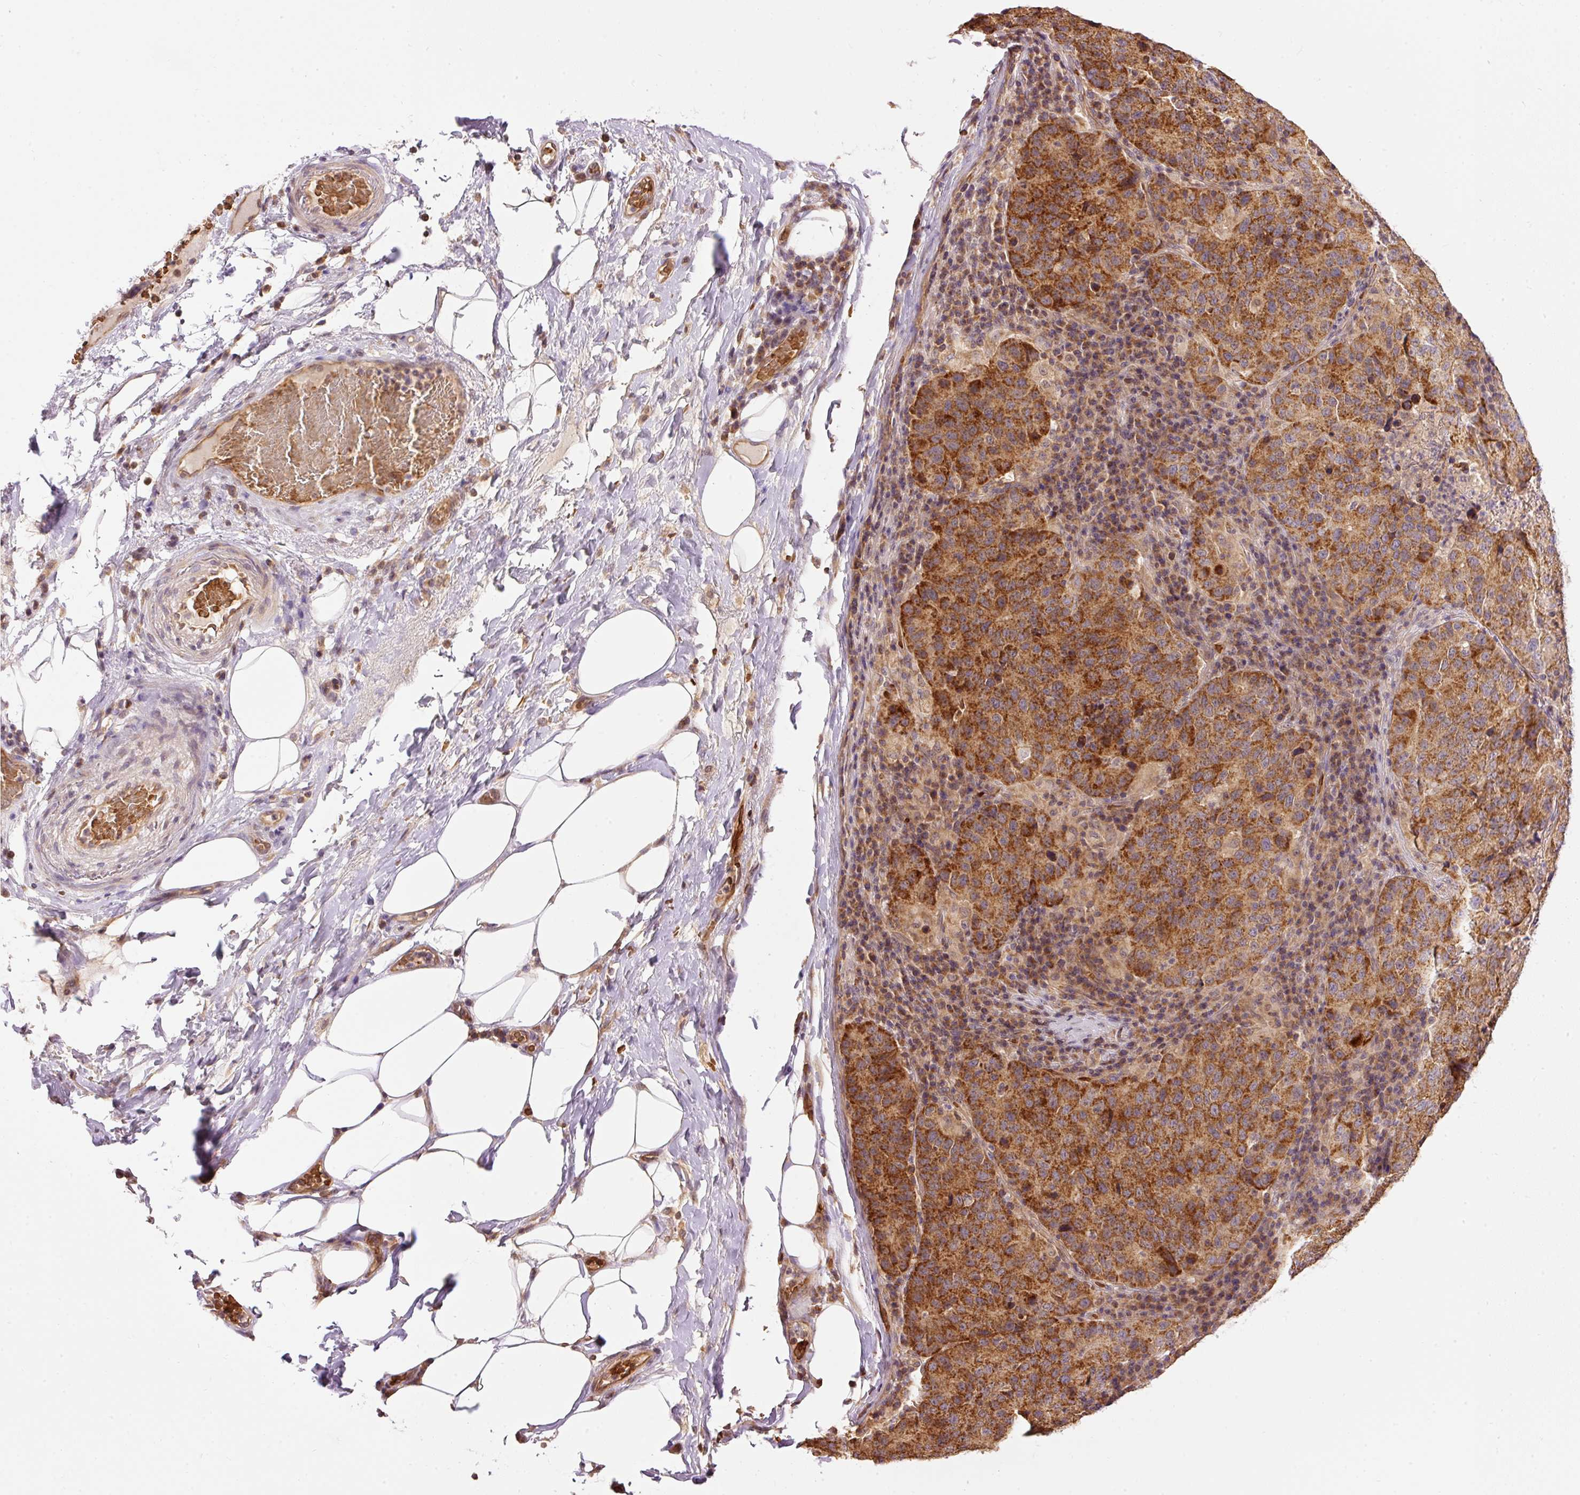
{"staining": {"intensity": "moderate", "quantity": ">75%", "location": "cytoplasmic/membranous"}, "tissue": "stomach cancer", "cell_type": "Tumor cells", "image_type": "cancer", "snomed": [{"axis": "morphology", "description": "Adenocarcinoma, NOS"}, {"axis": "topography", "description": "Stomach"}], "caption": "The image demonstrates immunohistochemical staining of stomach cancer (adenocarcinoma). There is moderate cytoplasmic/membranous expression is appreciated in about >75% of tumor cells. (brown staining indicates protein expression, while blue staining denotes nuclei).", "gene": "ADCY4", "patient": {"sex": "male", "age": 71}}